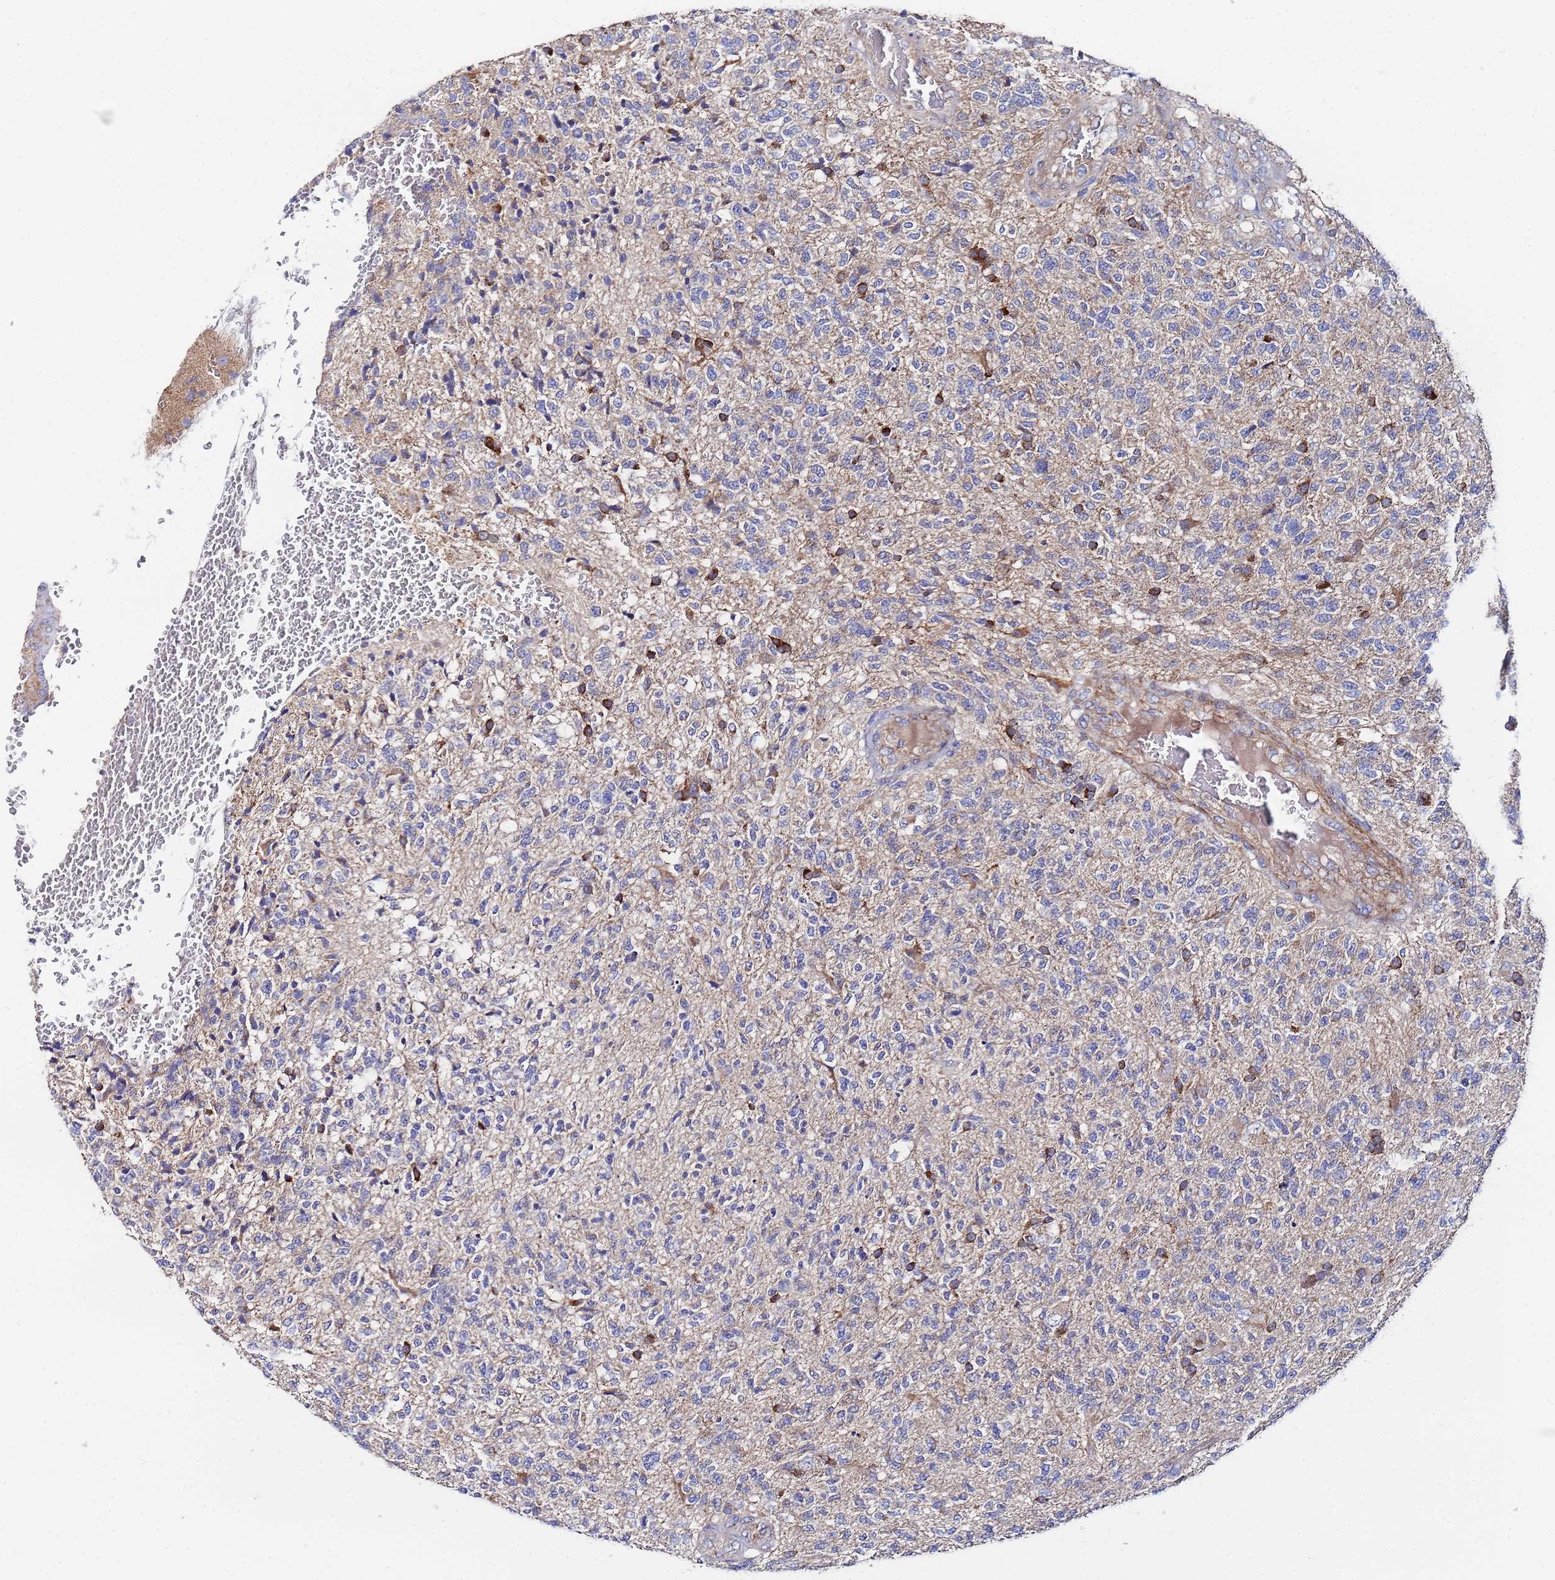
{"staining": {"intensity": "negative", "quantity": "none", "location": "none"}, "tissue": "glioma", "cell_type": "Tumor cells", "image_type": "cancer", "snomed": [{"axis": "morphology", "description": "Glioma, malignant, High grade"}, {"axis": "topography", "description": "Brain"}], "caption": "Immunohistochemistry image of neoplastic tissue: human glioma stained with DAB displays no significant protein expression in tumor cells. (DAB (3,3'-diaminobenzidine) immunohistochemistry (IHC), high magnification).", "gene": "FAHD2A", "patient": {"sex": "male", "age": 56}}